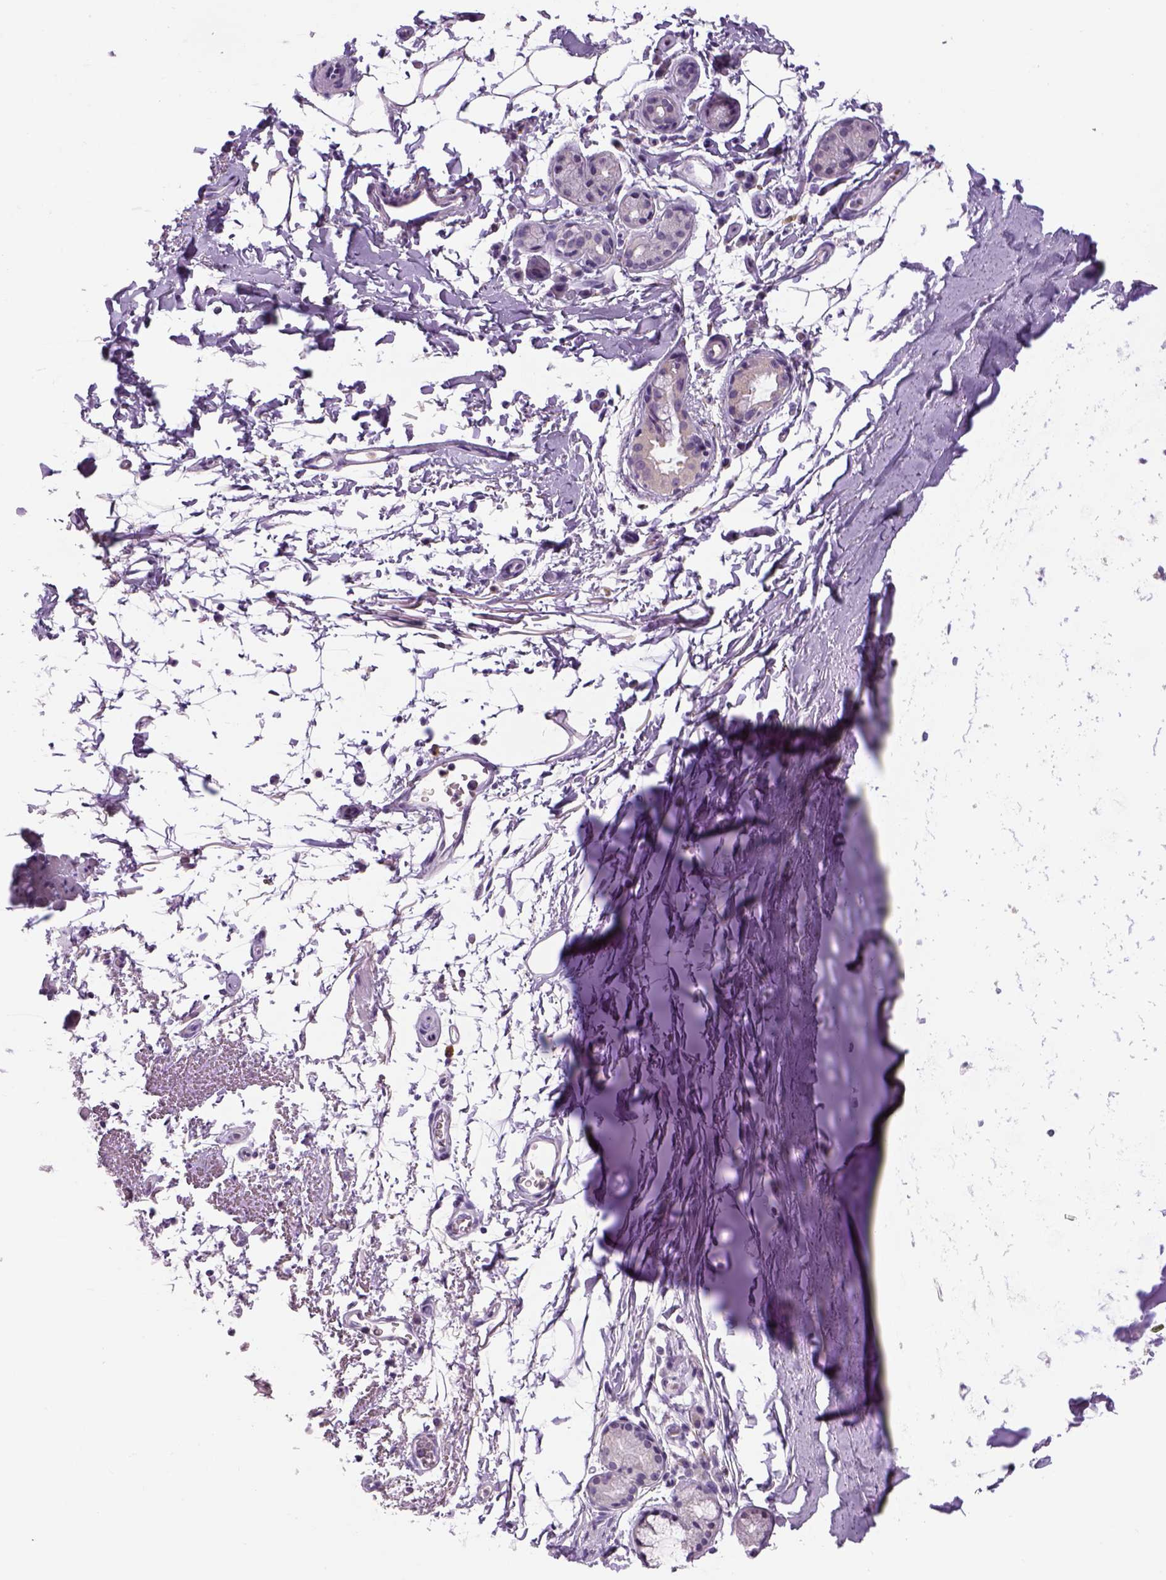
{"staining": {"intensity": "negative", "quantity": "none", "location": "none"}, "tissue": "adipose tissue", "cell_type": "Adipocytes", "image_type": "normal", "snomed": [{"axis": "morphology", "description": "Normal tissue, NOS"}, {"axis": "topography", "description": "Lymph node"}, {"axis": "topography", "description": "Bronchus"}], "caption": "High power microscopy photomicrograph of an IHC image of benign adipose tissue, revealing no significant staining in adipocytes. The staining was performed using DAB (3,3'-diaminobenzidine) to visualize the protein expression in brown, while the nuclei were stained in blue with hematoxylin (Magnification: 20x).", "gene": "DBH", "patient": {"sex": "female", "age": 70}}